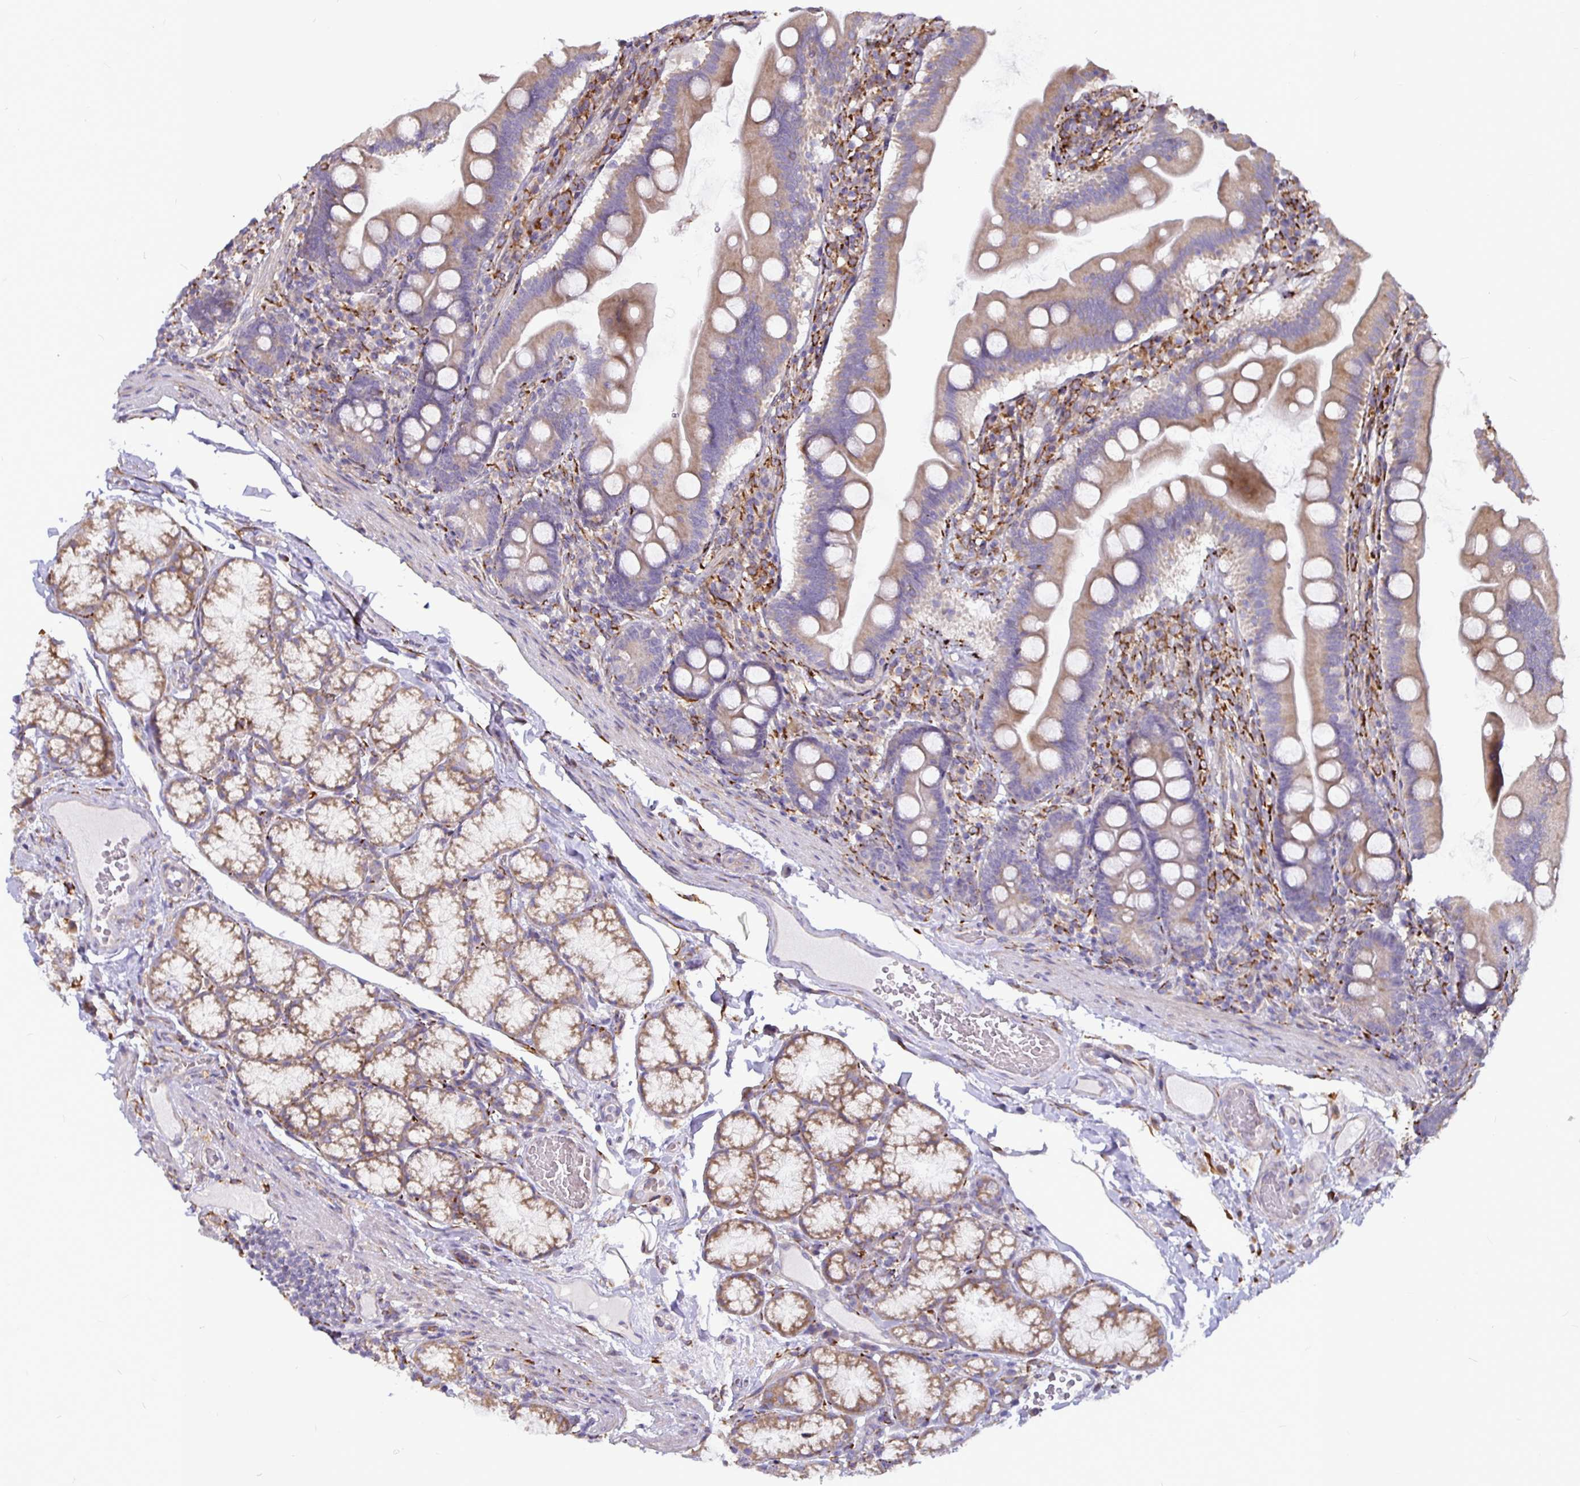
{"staining": {"intensity": "moderate", "quantity": ">75%", "location": "cytoplasmic/membranous"}, "tissue": "duodenum", "cell_type": "Glandular cells", "image_type": "normal", "snomed": [{"axis": "morphology", "description": "Normal tissue, NOS"}, {"axis": "topography", "description": "Duodenum"}], "caption": "A high-resolution histopathology image shows IHC staining of normal duodenum, which displays moderate cytoplasmic/membranous staining in approximately >75% of glandular cells.", "gene": "P4HA2", "patient": {"sex": "female", "age": 67}}